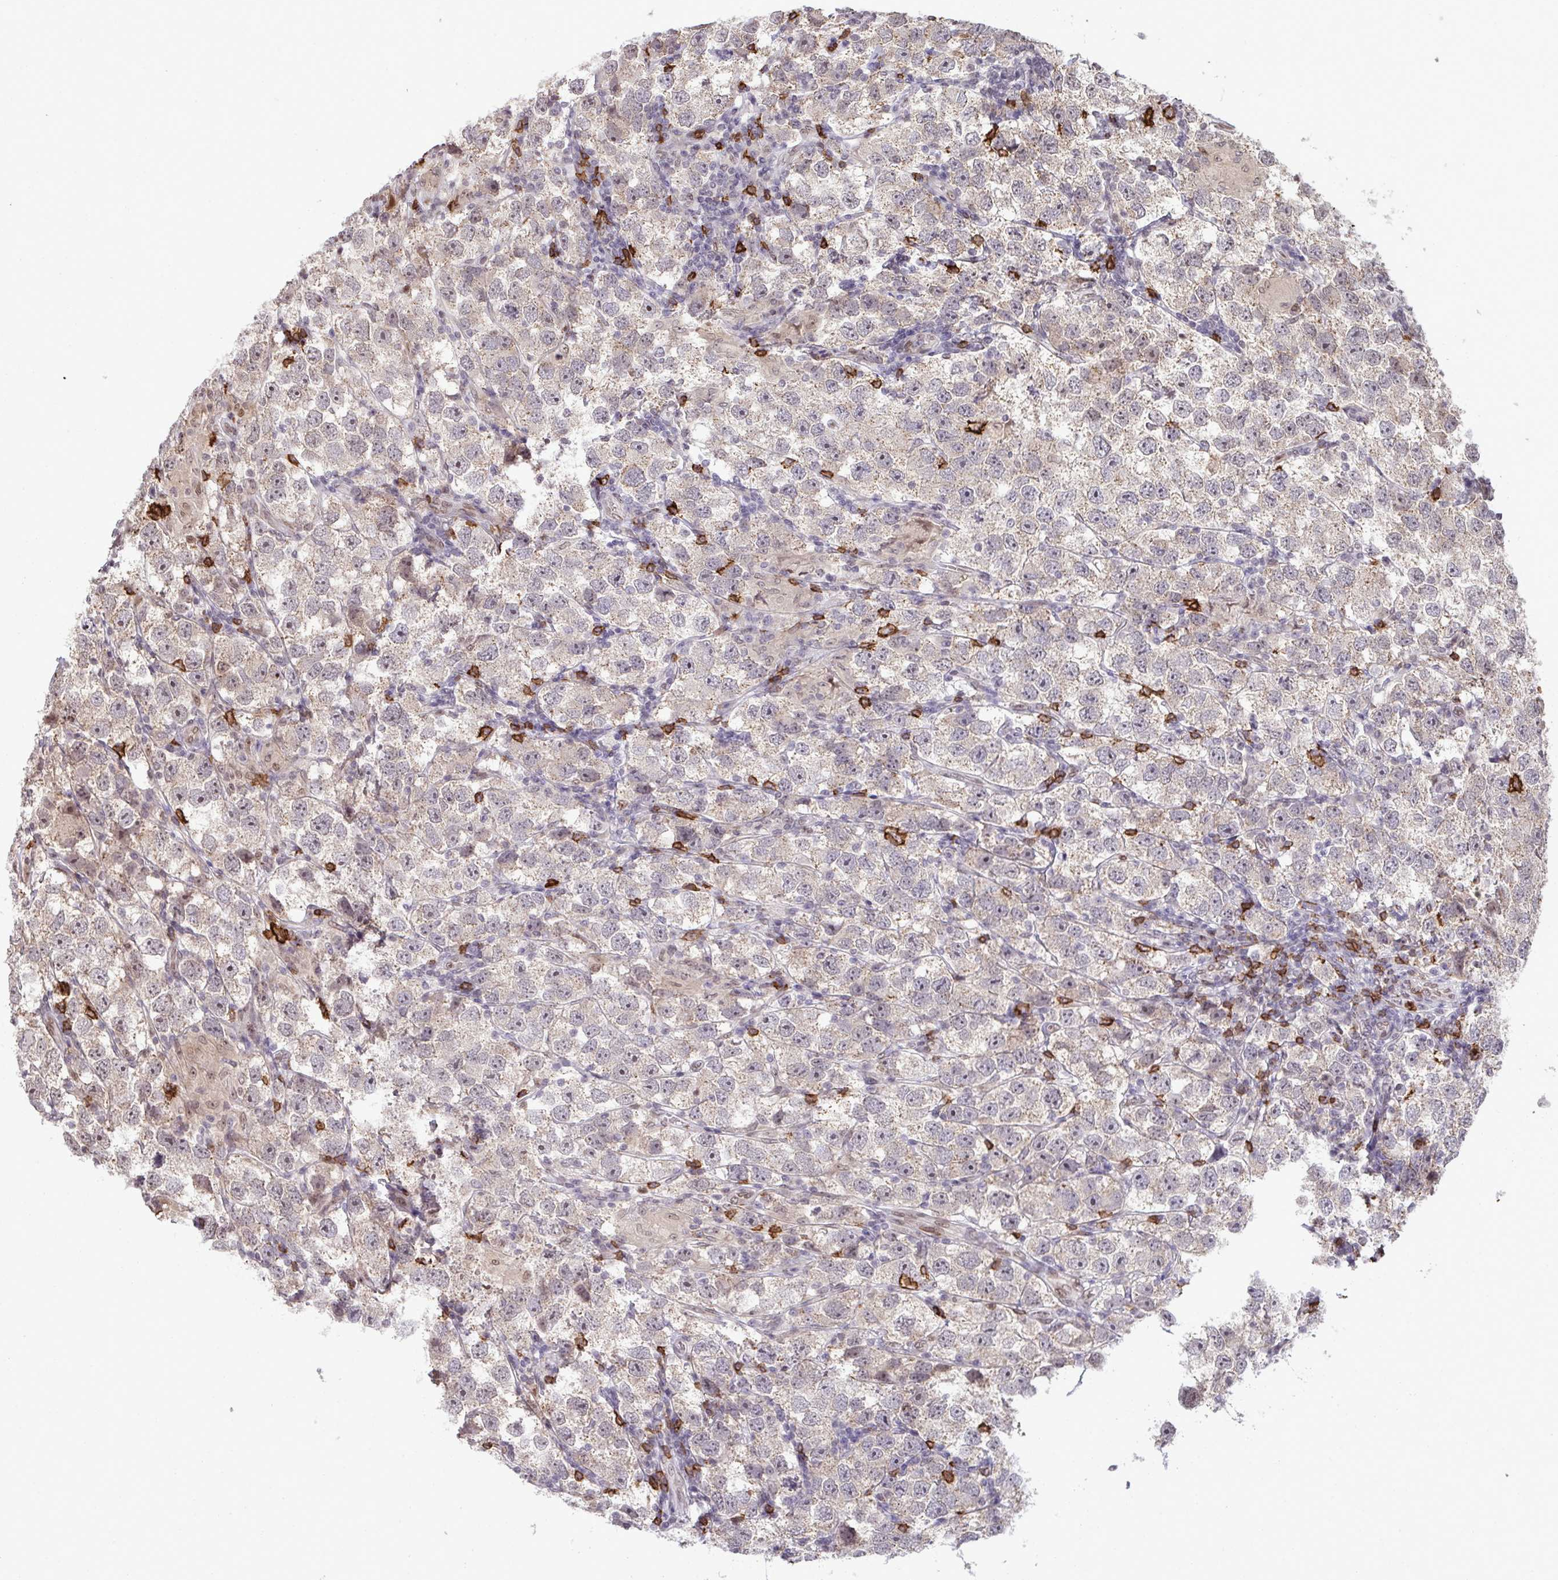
{"staining": {"intensity": "weak", "quantity": "25%-75%", "location": "cytoplasmic/membranous"}, "tissue": "testis cancer", "cell_type": "Tumor cells", "image_type": "cancer", "snomed": [{"axis": "morphology", "description": "Seminoma, NOS"}, {"axis": "topography", "description": "Testis"}], "caption": "A brown stain shows weak cytoplasmic/membranous positivity of a protein in human testis seminoma tumor cells. The staining is performed using DAB (3,3'-diaminobenzidine) brown chromogen to label protein expression. The nuclei are counter-stained blue using hematoxylin.", "gene": "UXT", "patient": {"sex": "male", "age": 26}}